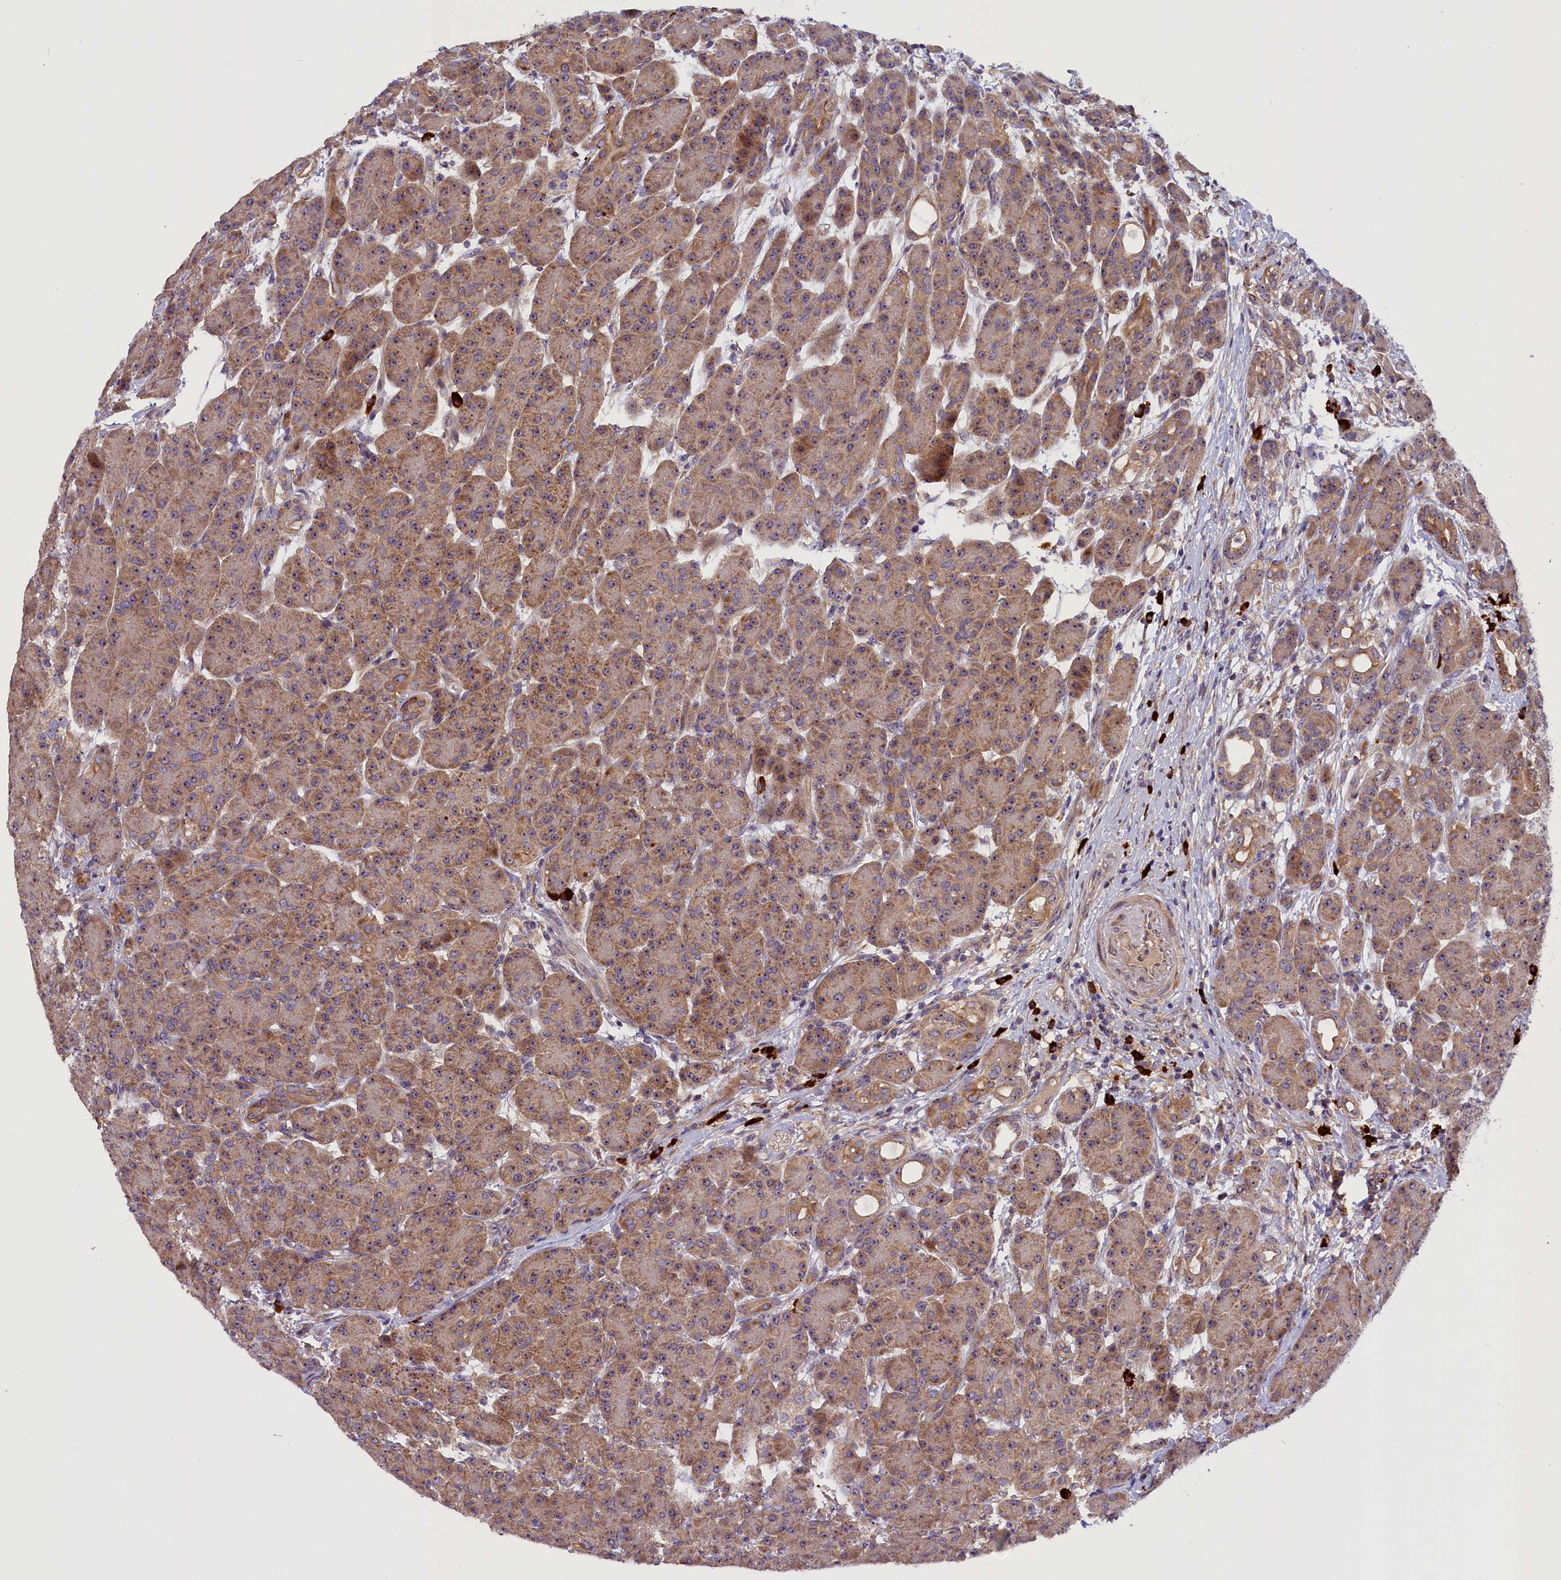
{"staining": {"intensity": "moderate", "quantity": ">75%", "location": "cytoplasmic/membranous"}, "tissue": "pancreas", "cell_type": "Exocrine glandular cells", "image_type": "normal", "snomed": [{"axis": "morphology", "description": "Normal tissue, NOS"}, {"axis": "topography", "description": "Pancreas"}], "caption": "Approximately >75% of exocrine glandular cells in normal human pancreas display moderate cytoplasmic/membranous protein expression as visualized by brown immunohistochemical staining.", "gene": "FRY", "patient": {"sex": "male", "age": 63}}